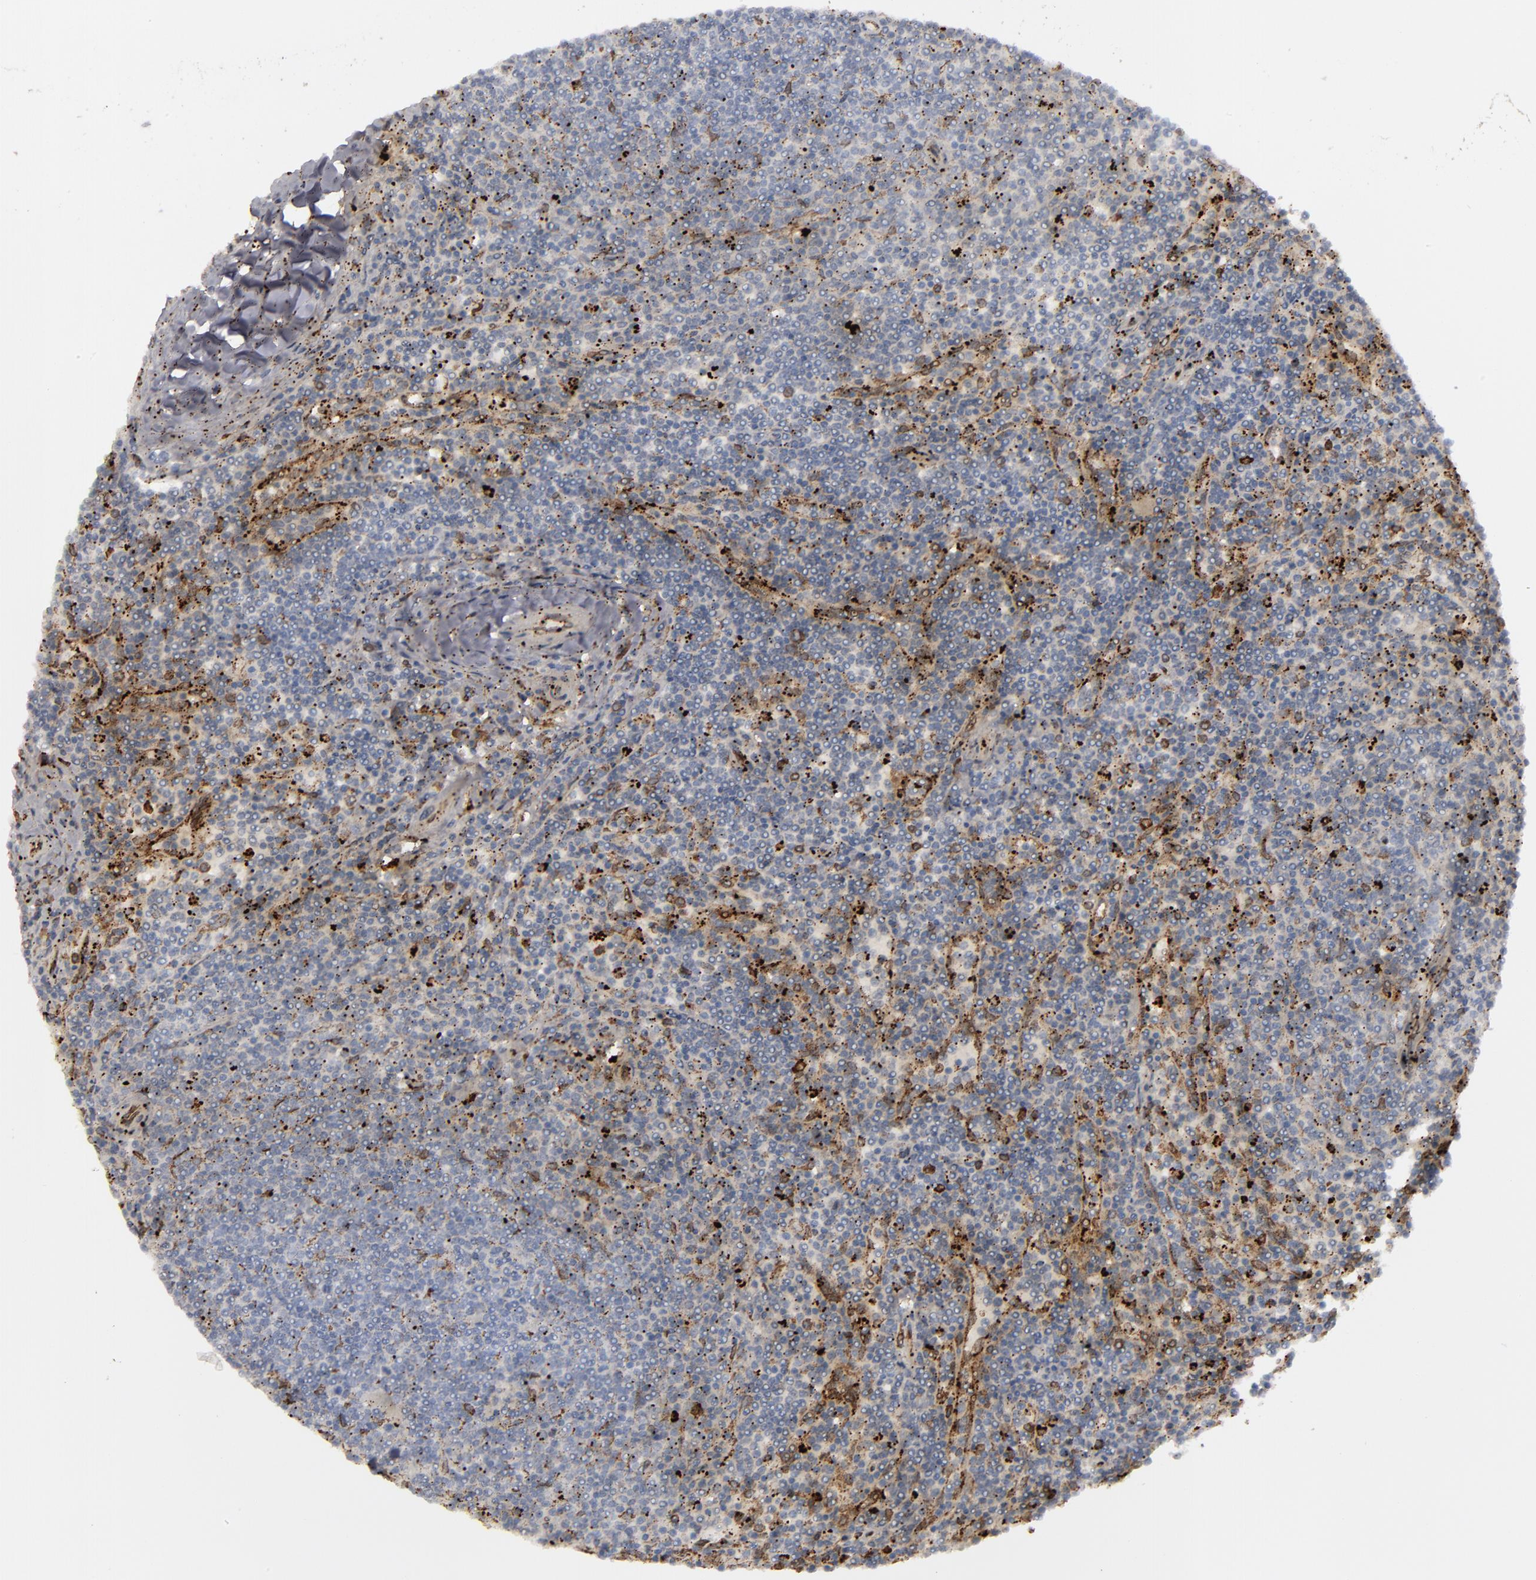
{"staining": {"intensity": "moderate", "quantity": "<25%", "location": "cytoplasmic/membranous"}, "tissue": "lymphoma", "cell_type": "Tumor cells", "image_type": "cancer", "snomed": [{"axis": "morphology", "description": "Malignant lymphoma, non-Hodgkin's type, Low grade"}, {"axis": "topography", "description": "Spleen"}], "caption": "Immunohistochemical staining of lymphoma exhibits moderate cytoplasmic/membranous protein positivity in about <25% of tumor cells.", "gene": "ERLIN2", "patient": {"sex": "female", "age": 50}}